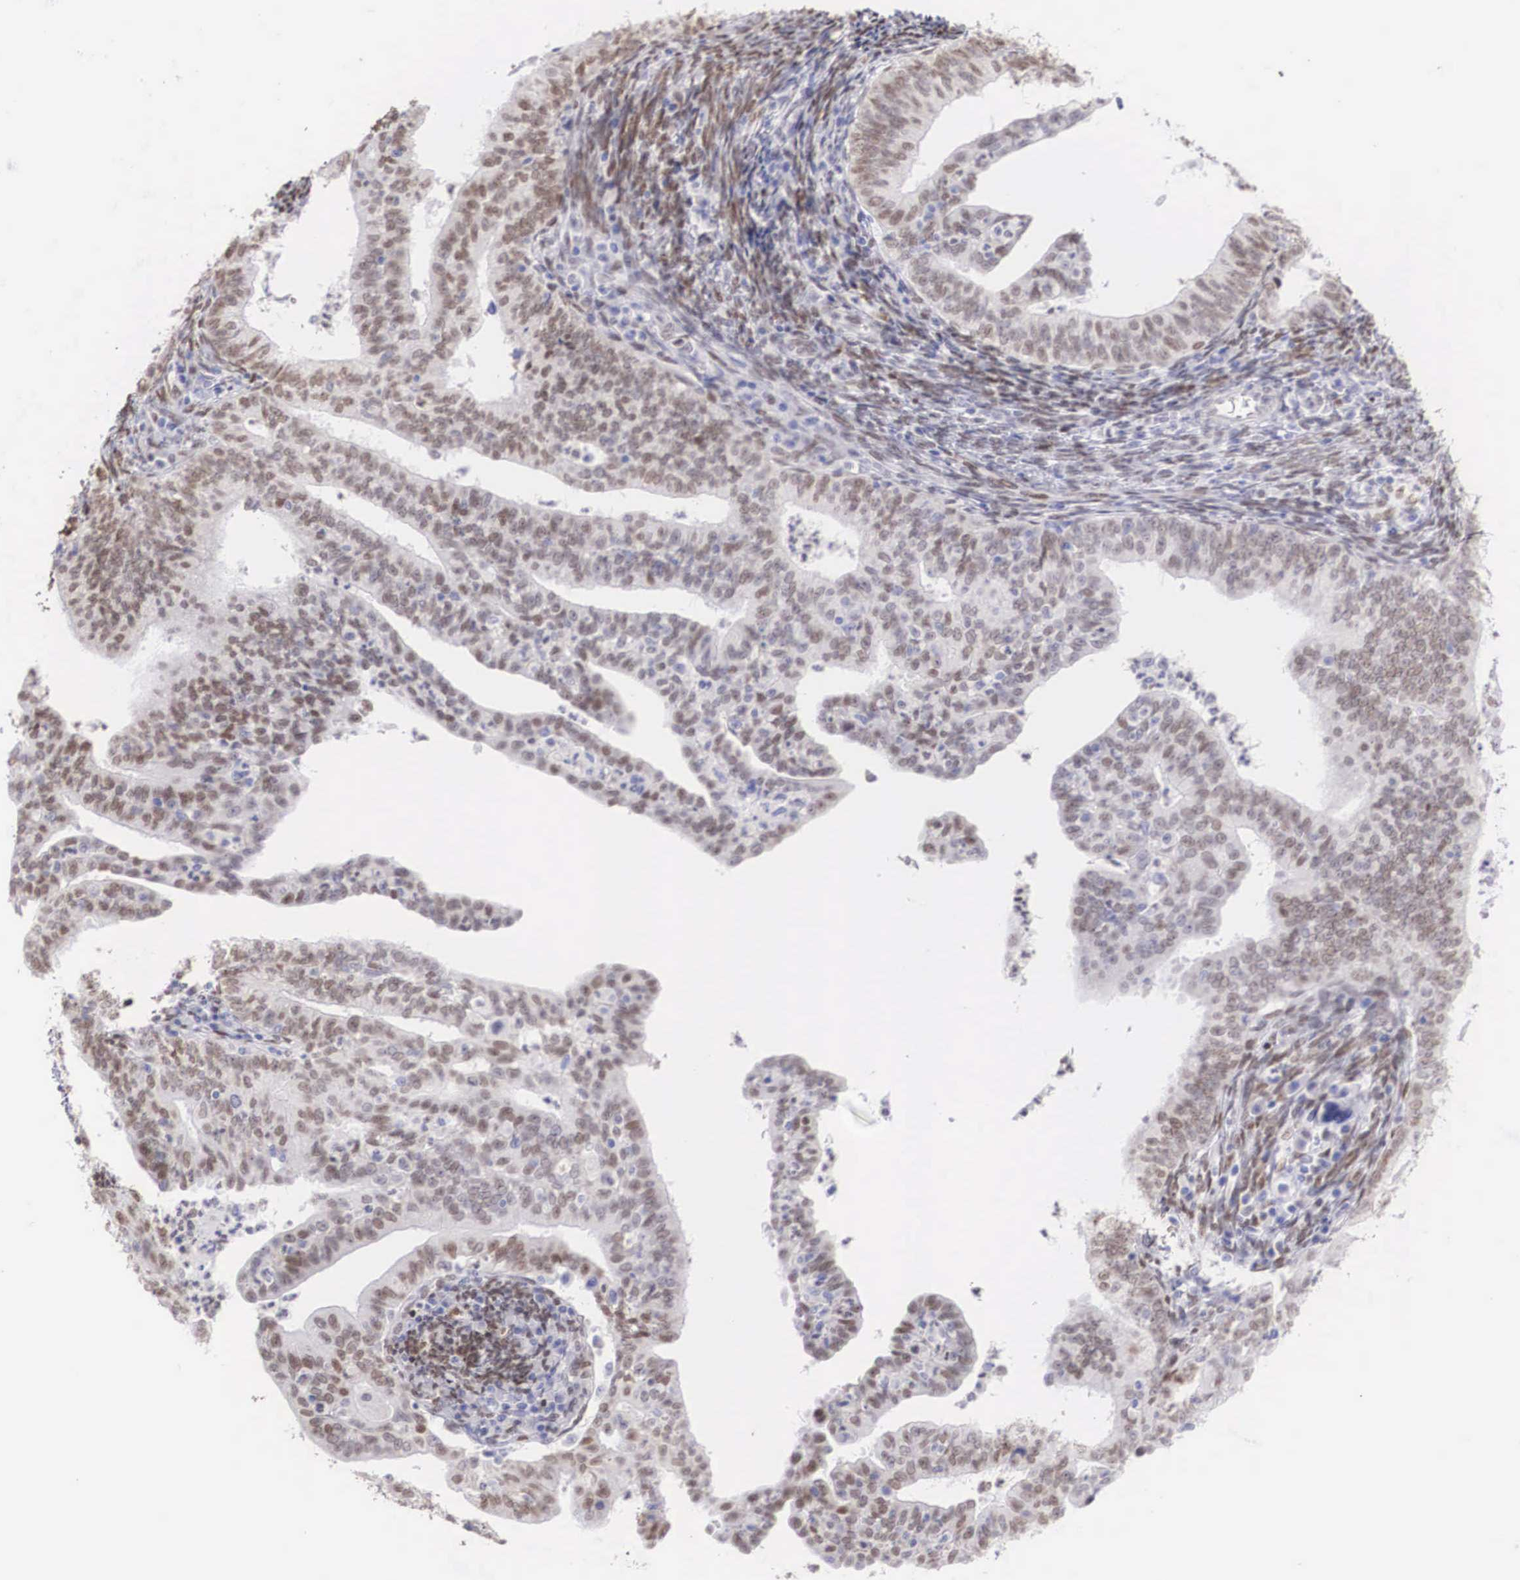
{"staining": {"intensity": "moderate", "quantity": "25%-75%", "location": "nuclear"}, "tissue": "endometrial cancer", "cell_type": "Tumor cells", "image_type": "cancer", "snomed": [{"axis": "morphology", "description": "Adenocarcinoma, NOS"}, {"axis": "topography", "description": "Endometrium"}], "caption": "This photomicrograph shows immunohistochemistry (IHC) staining of endometrial cancer (adenocarcinoma), with medium moderate nuclear expression in about 25%-75% of tumor cells.", "gene": "HMGN5", "patient": {"sex": "female", "age": 66}}